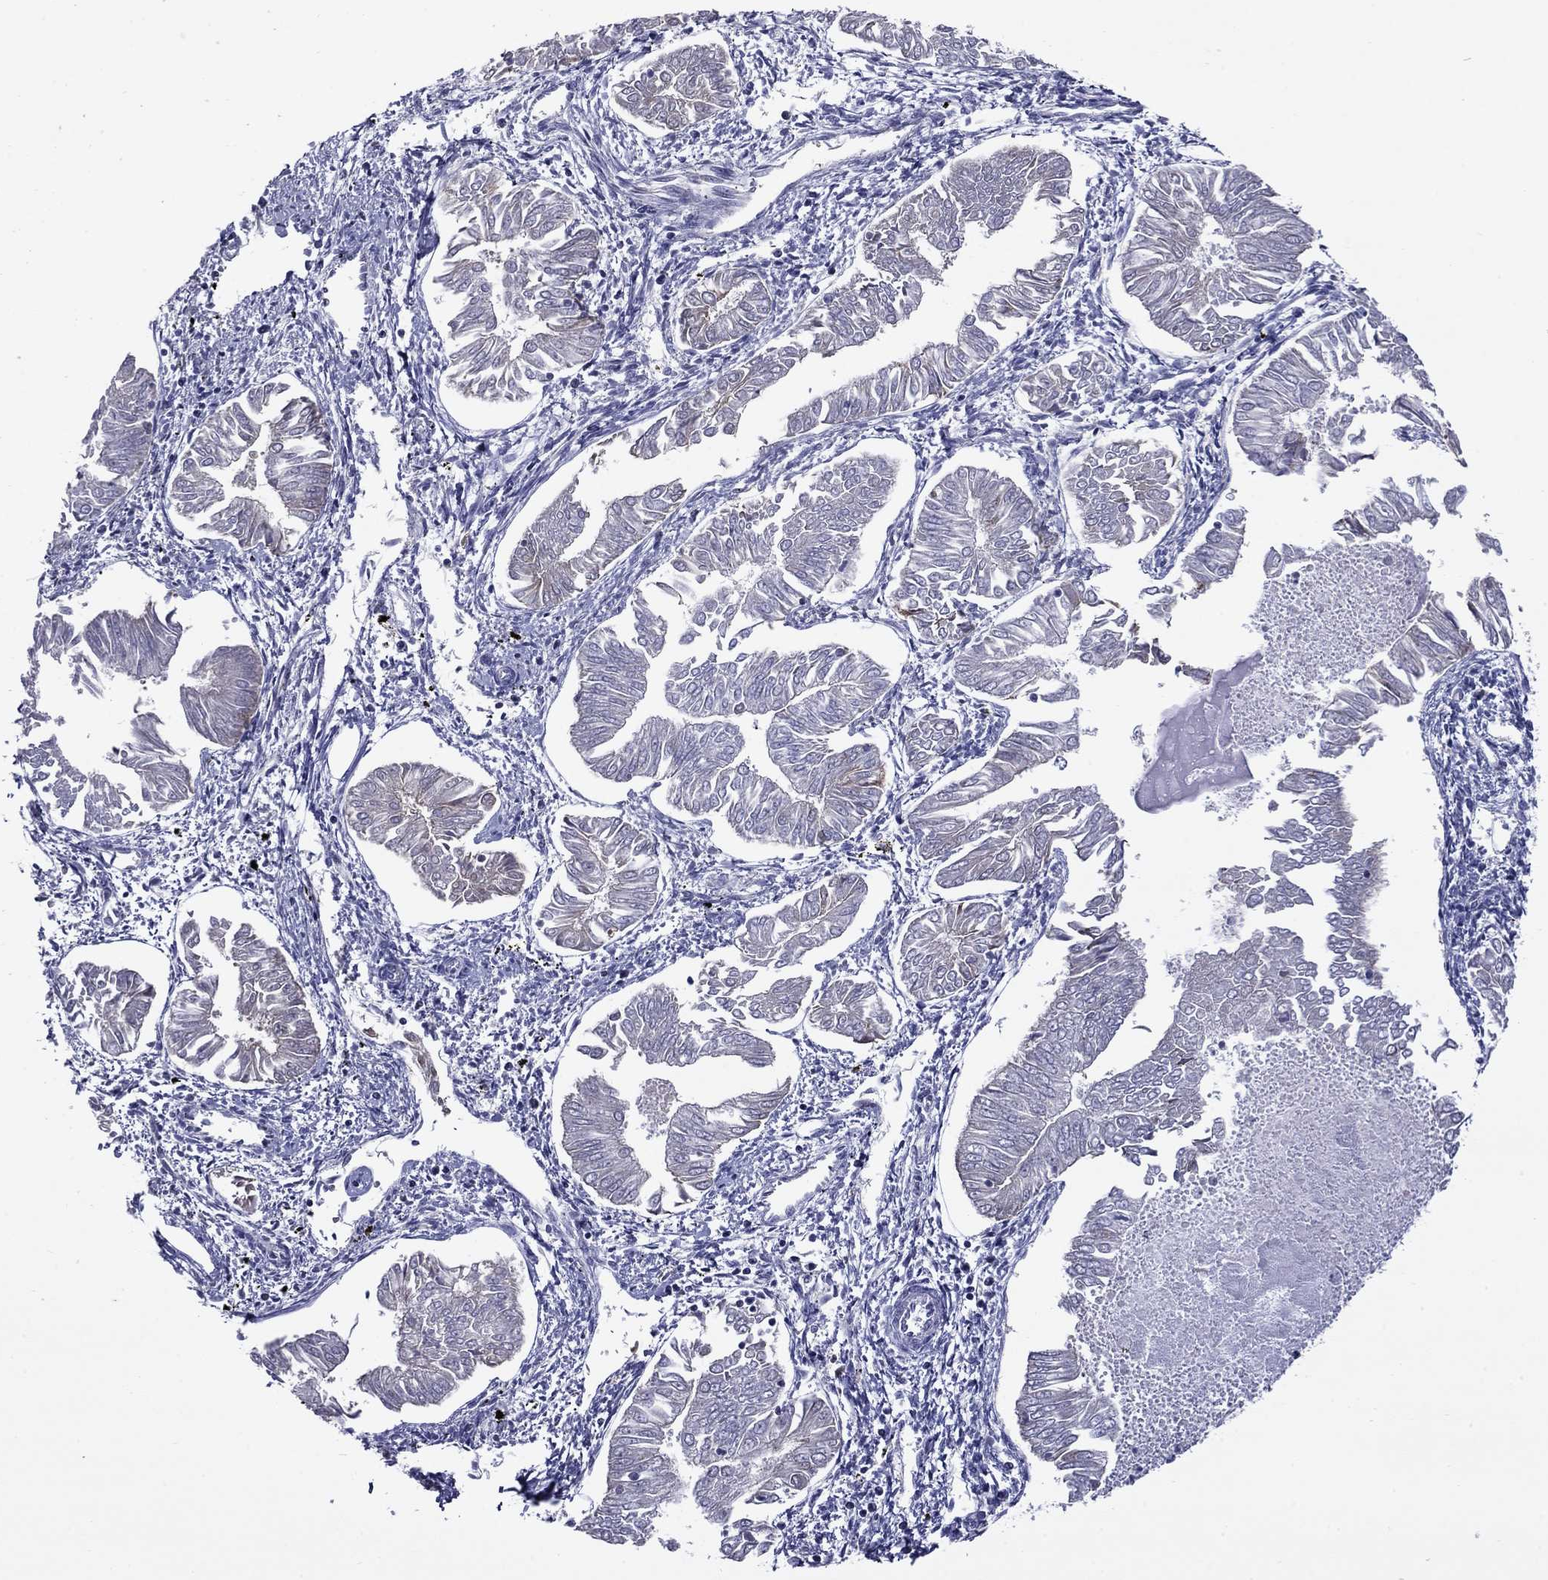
{"staining": {"intensity": "negative", "quantity": "none", "location": "none"}, "tissue": "endometrial cancer", "cell_type": "Tumor cells", "image_type": "cancer", "snomed": [{"axis": "morphology", "description": "Adenocarcinoma, NOS"}, {"axis": "topography", "description": "Endometrium"}], "caption": "Immunohistochemistry histopathology image of endometrial cancer (adenocarcinoma) stained for a protein (brown), which shows no staining in tumor cells.", "gene": "ACADSB", "patient": {"sex": "female", "age": 53}}